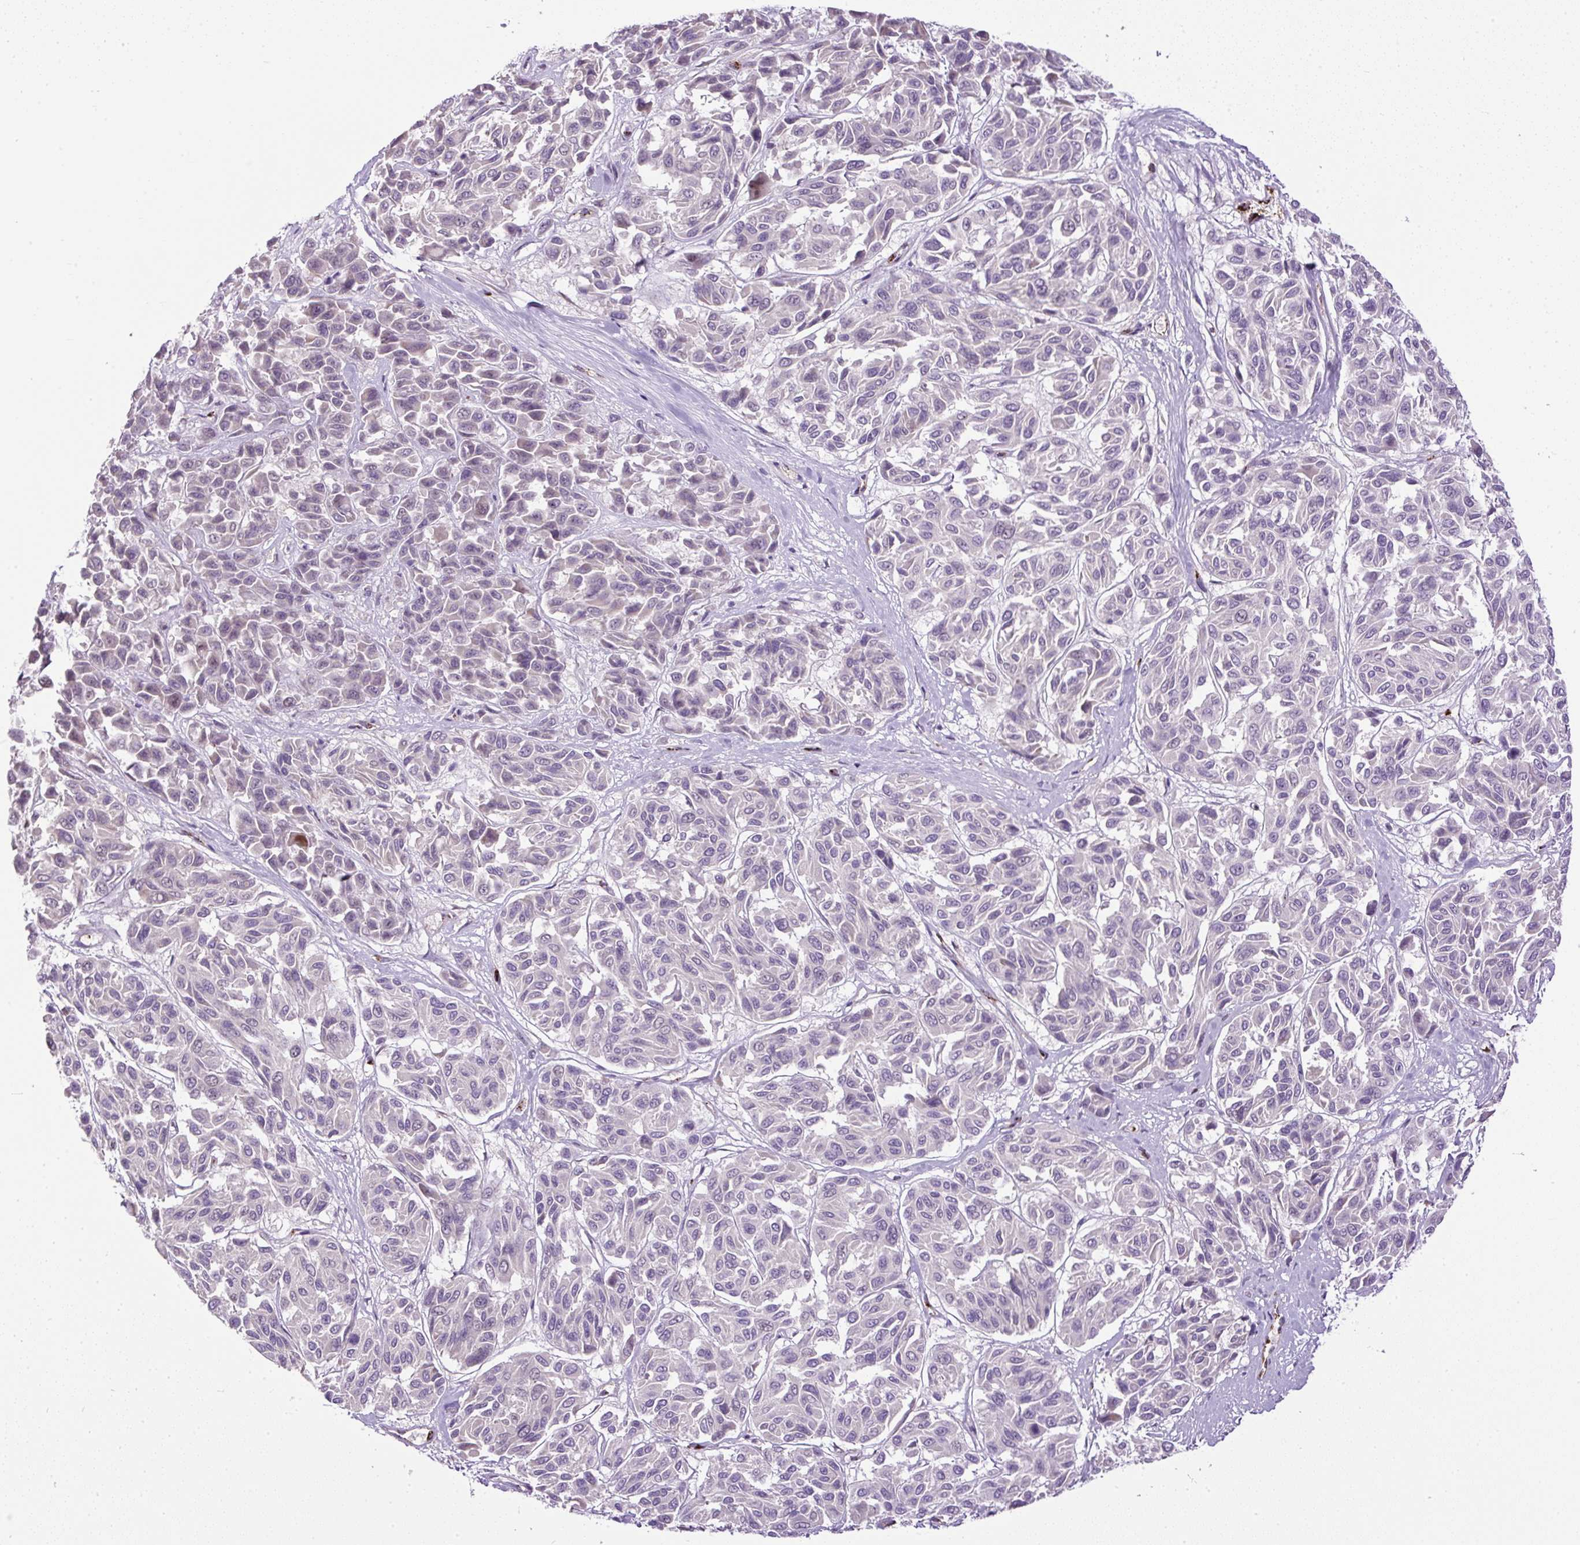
{"staining": {"intensity": "negative", "quantity": "none", "location": "none"}, "tissue": "melanoma", "cell_type": "Tumor cells", "image_type": "cancer", "snomed": [{"axis": "morphology", "description": "Malignant melanoma, NOS"}, {"axis": "topography", "description": "Skin"}], "caption": "IHC image of human malignant melanoma stained for a protein (brown), which demonstrates no positivity in tumor cells. Brightfield microscopy of immunohistochemistry (IHC) stained with DAB (brown) and hematoxylin (blue), captured at high magnification.", "gene": "LEFTY2", "patient": {"sex": "female", "age": 66}}